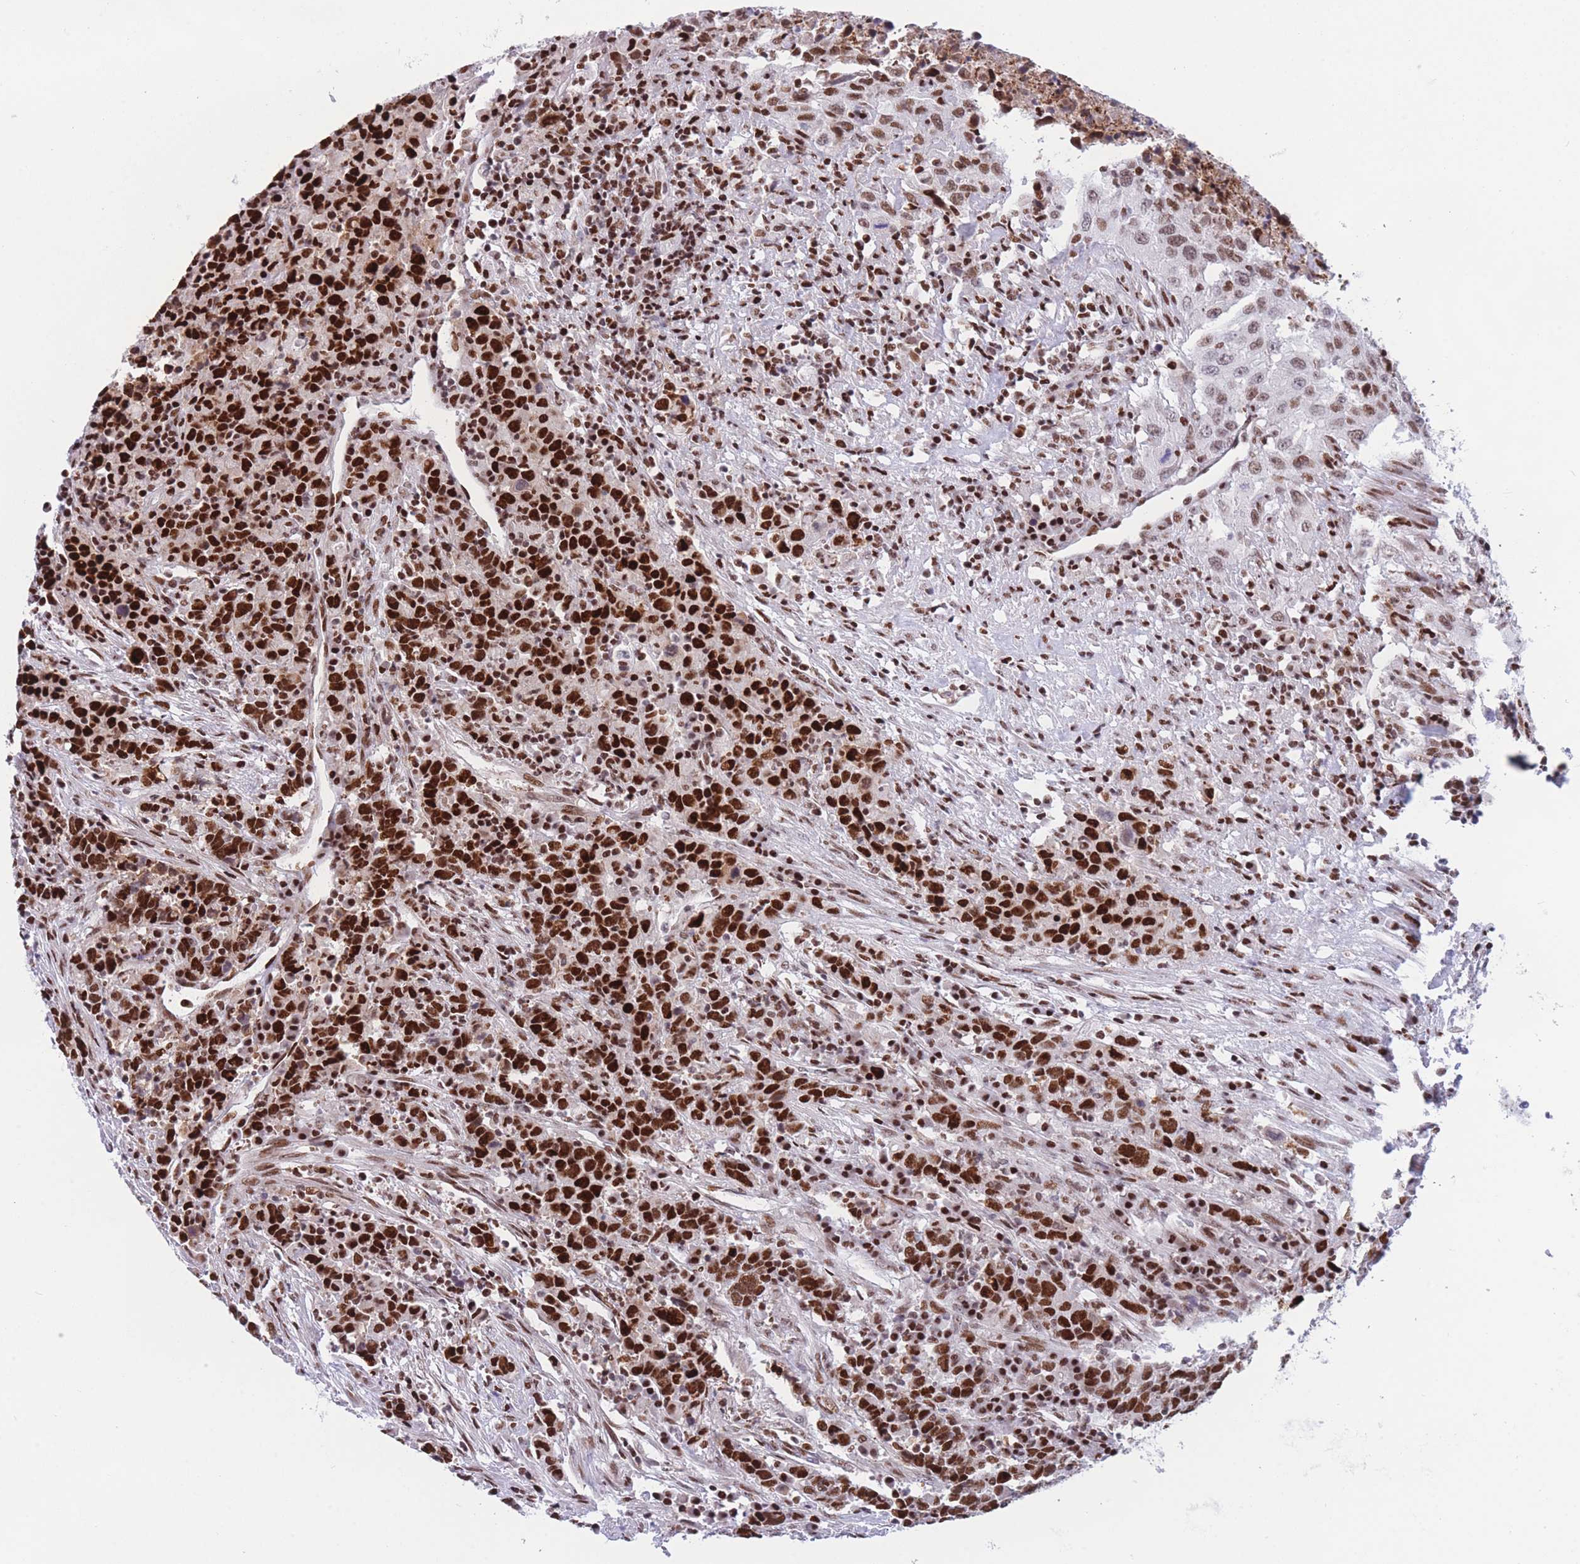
{"staining": {"intensity": "strong", "quantity": ">75%", "location": "nuclear"}, "tissue": "urothelial cancer", "cell_type": "Tumor cells", "image_type": "cancer", "snomed": [{"axis": "morphology", "description": "Urothelial carcinoma, High grade"}, {"axis": "topography", "description": "Urinary bladder"}], "caption": "Urothelial cancer stained with a protein marker displays strong staining in tumor cells.", "gene": "DNAJC3", "patient": {"sex": "male", "age": 61}}